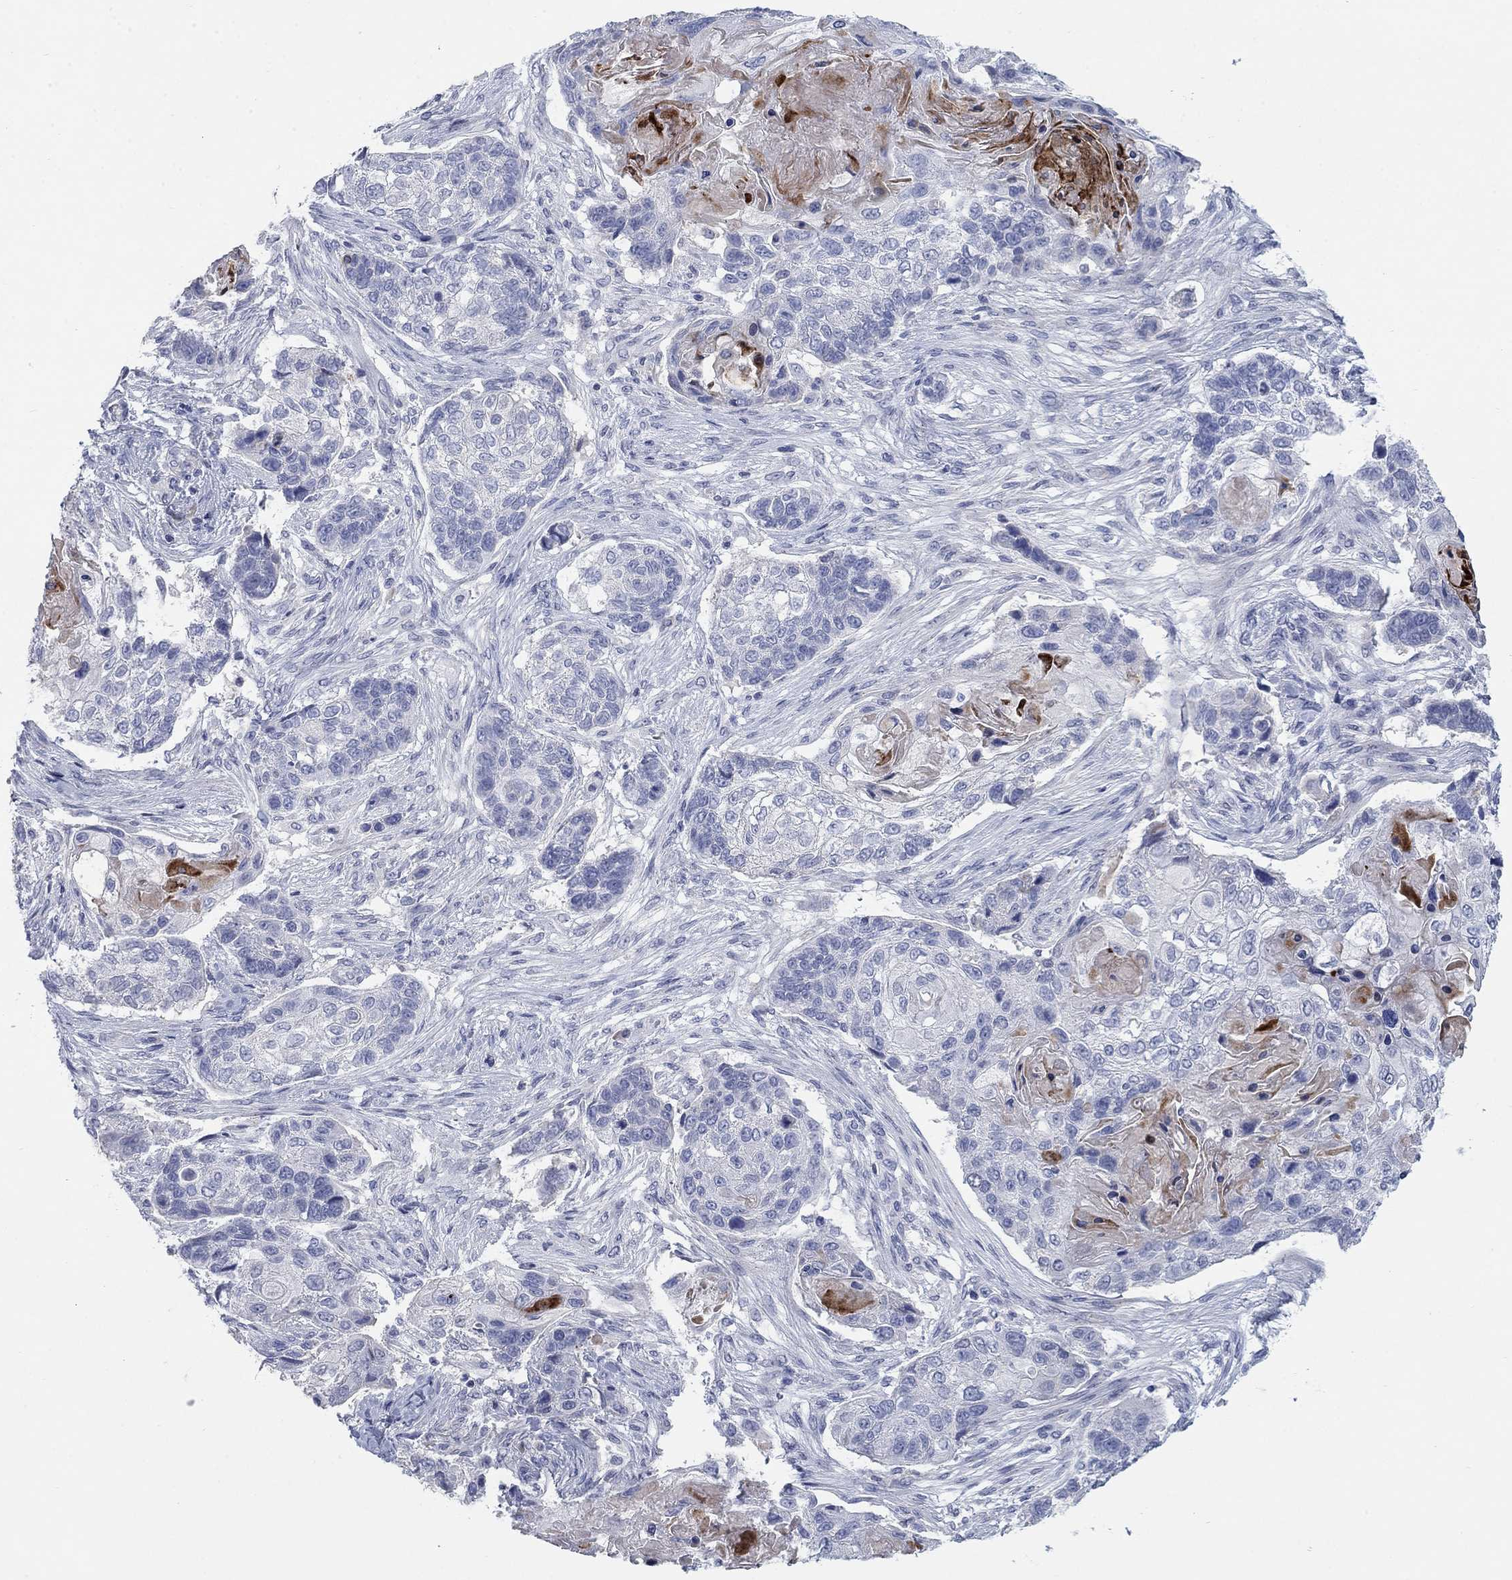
{"staining": {"intensity": "negative", "quantity": "none", "location": "none"}, "tissue": "lung cancer", "cell_type": "Tumor cells", "image_type": "cancer", "snomed": [{"axis": "morphology", "description": "Normal tissue, NOS"}, {"axis": "morphology", "description": "Squamous cell carcinoma, NOS"}, {"axis": "topography", "description": "Bronchus"}, {"axis": "topography", "description": "Lung"}], "caption": "Tumor cells show no significant protein staining in lung cancer (squamous cell carcinoma).", "gene": "TMEM249", "patient": {"sex": "male", "age": 69}}